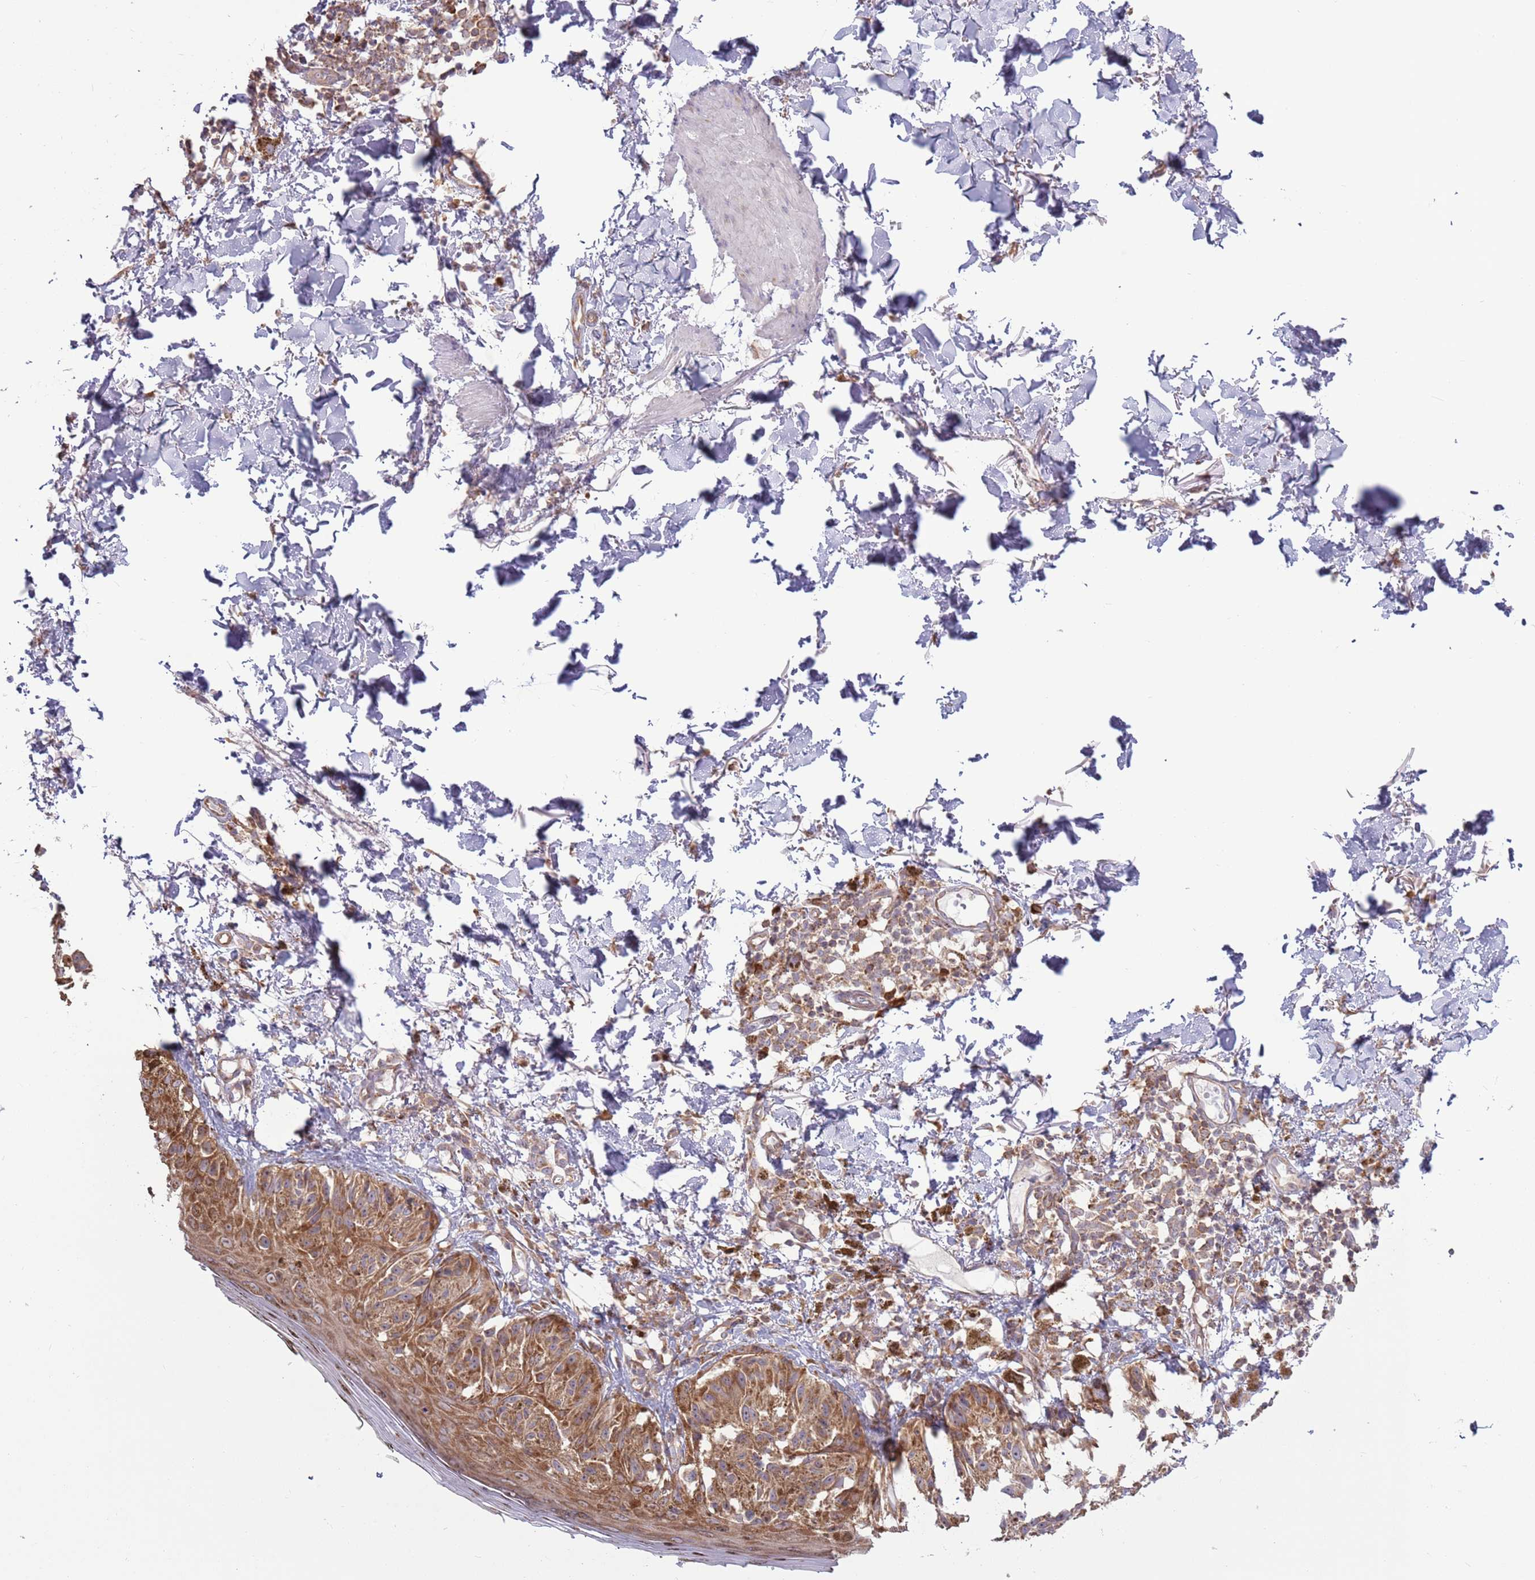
{"staining": {"intensity": "moderate", "quantity": ">75%", "location": "cytoplasmic/membranous"}, "tissue": "melanoma", "cell_type": "Tumor cells", "image_type": "cancer", "snomed": [{"axis": "morphology", "description": "Malignant melanoma, NOS"}, {"axis": "topography", "description": "Skin"}], "caption": "Malignant melanoma stained with DAB immunohistochemistry demonstrates medium levels of moderate cytoplasmic/membranous staining in about >75% of tumor cells.", "gene": "RPL17-C18orf32", "patient": {"sex": "male", "age": 73}}